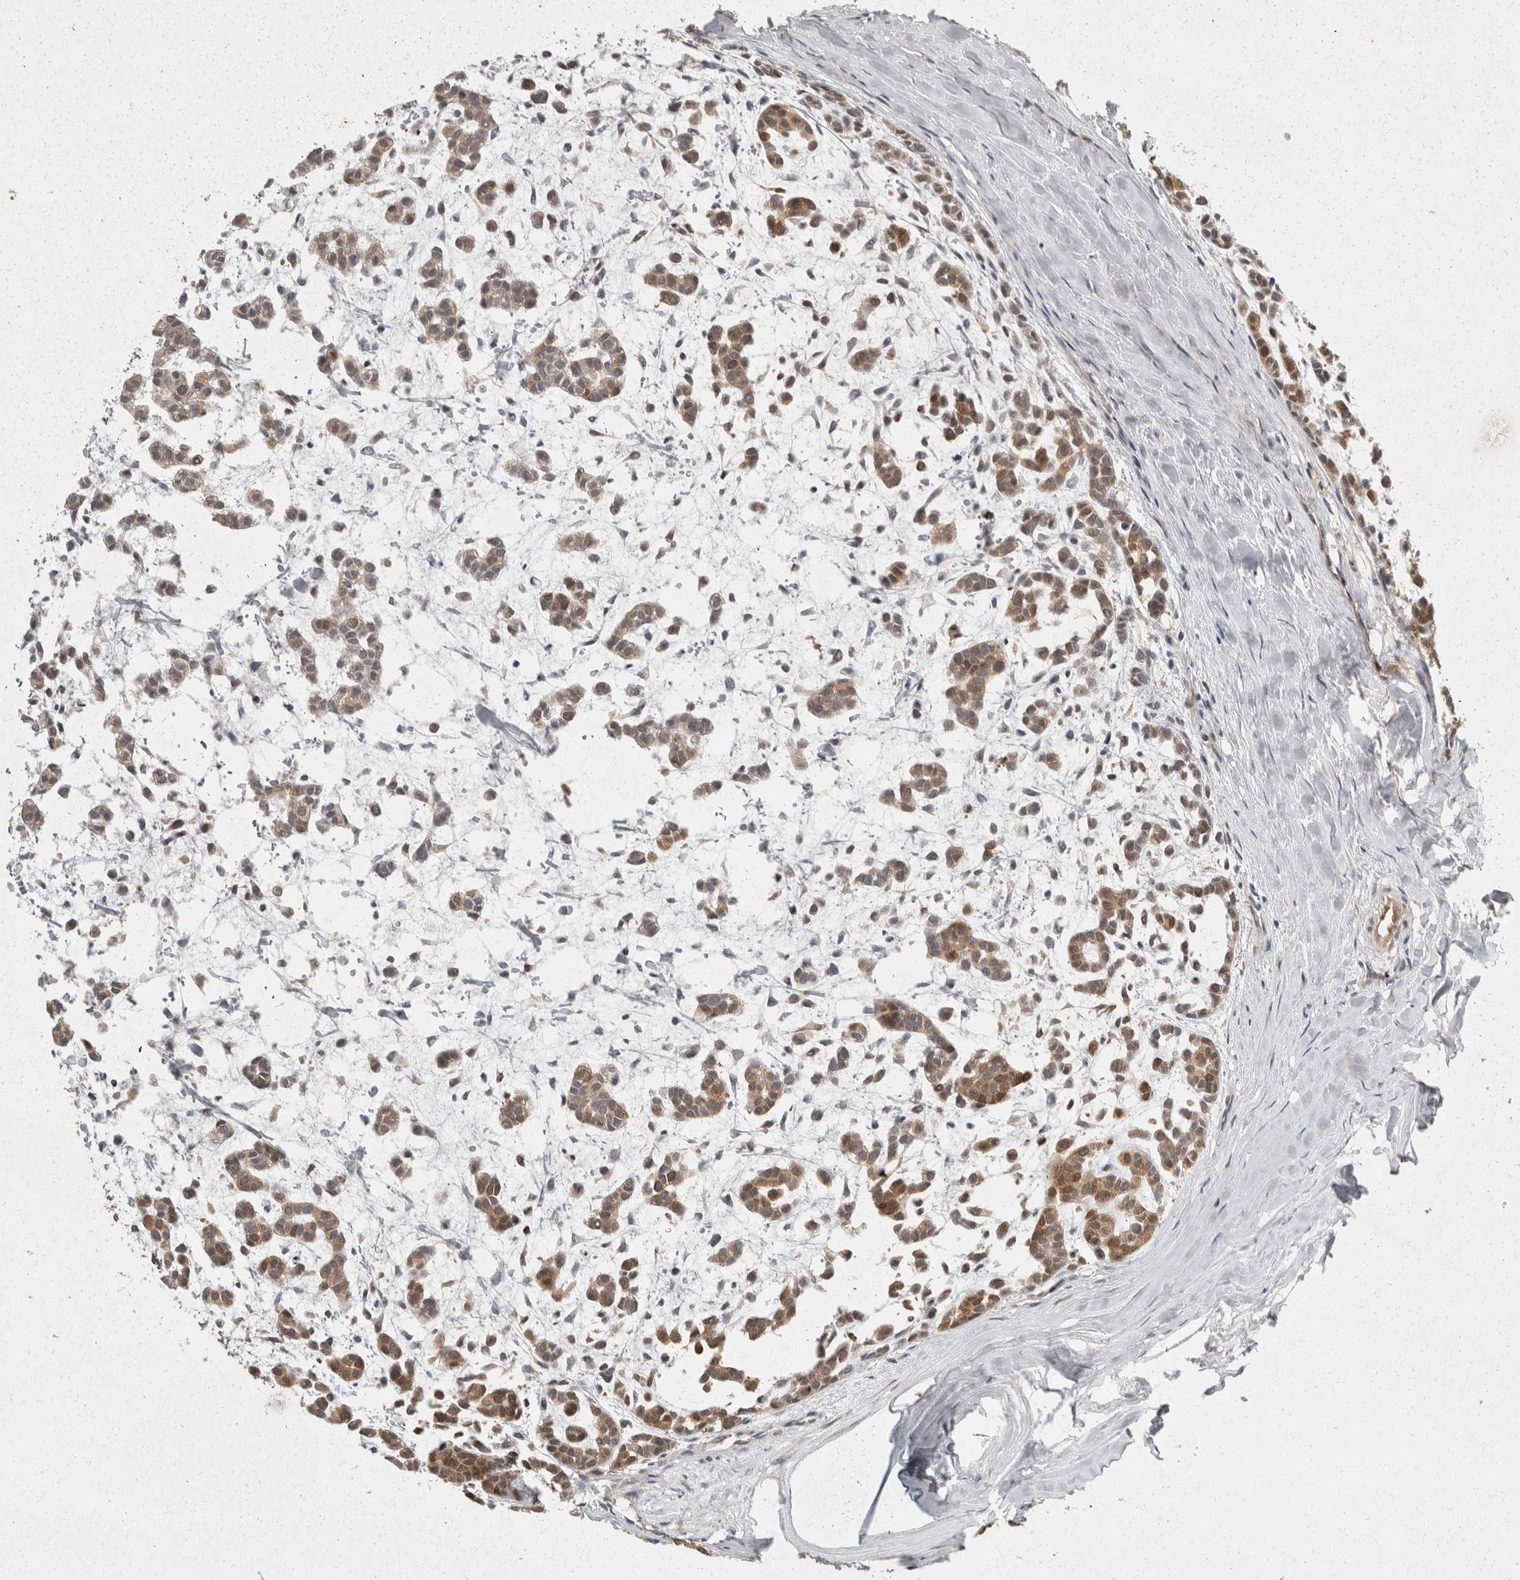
{"staining": {"intensity": "weak", "quantity": ">75%", "location": "cytoplasmic/membranous"}, "tissue": "head and neck cancer", "cell_type": "Tumor cells", "image_type": "cancer", "snomed": [{"axis": "morphology", "description": "Adenocarcinoma, NOS"}, {"axis": "morphology", "description": "Adenoma, NOS"}, {"axis": "topography", "description": "Head-Neck"}], "caption": "Immunohistochemical staining of head and neck cancer reveals weak cytoplasmic/membranous protein positivity in approximately >75% of tumor cells.", "gene": "ACAT2", "patient": {"sex": "female", "age": 55}}